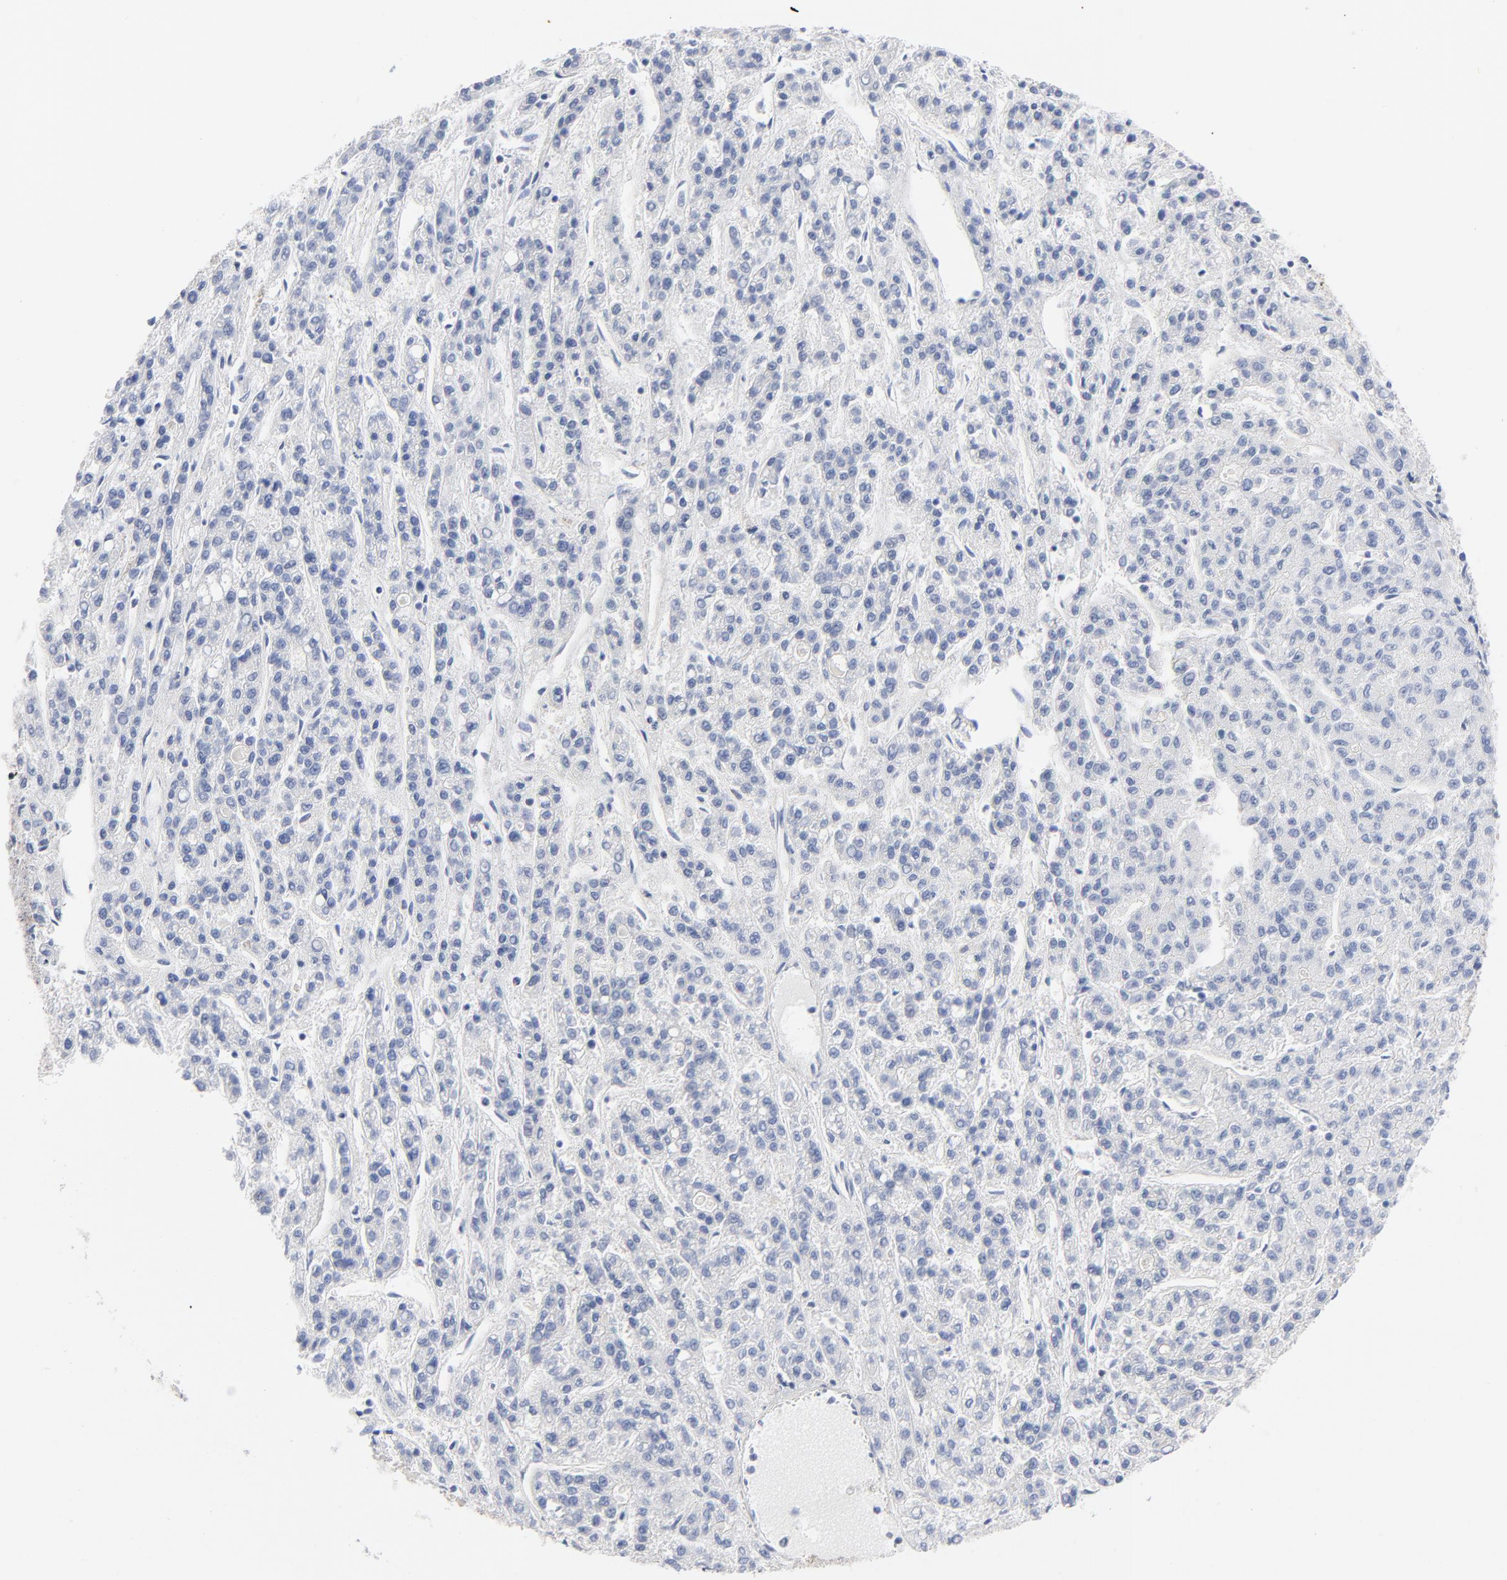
{"staining": {"intensity": "negative", "quantity": "none", "location": "none"}, "tissue": "liver cancer", "cell_type": "Tumor cells", "image_type": "cancer", "snomed": [{"axis": "morphology", "description": "Carcinoma, Hepatocellular, NOS"}, {"axis": "topography", "description": "Liver"}], "caption": "High power microscopy micrograph of an immunohistochemistry (IHC) micrograph of liver cancer (hepatocellular carcinoma), revealing no significant positivity in tumor cells. Nuclei are stained in blue.", "gene": "CAB39L", "patient": {"sex": "male", "age": 70}}